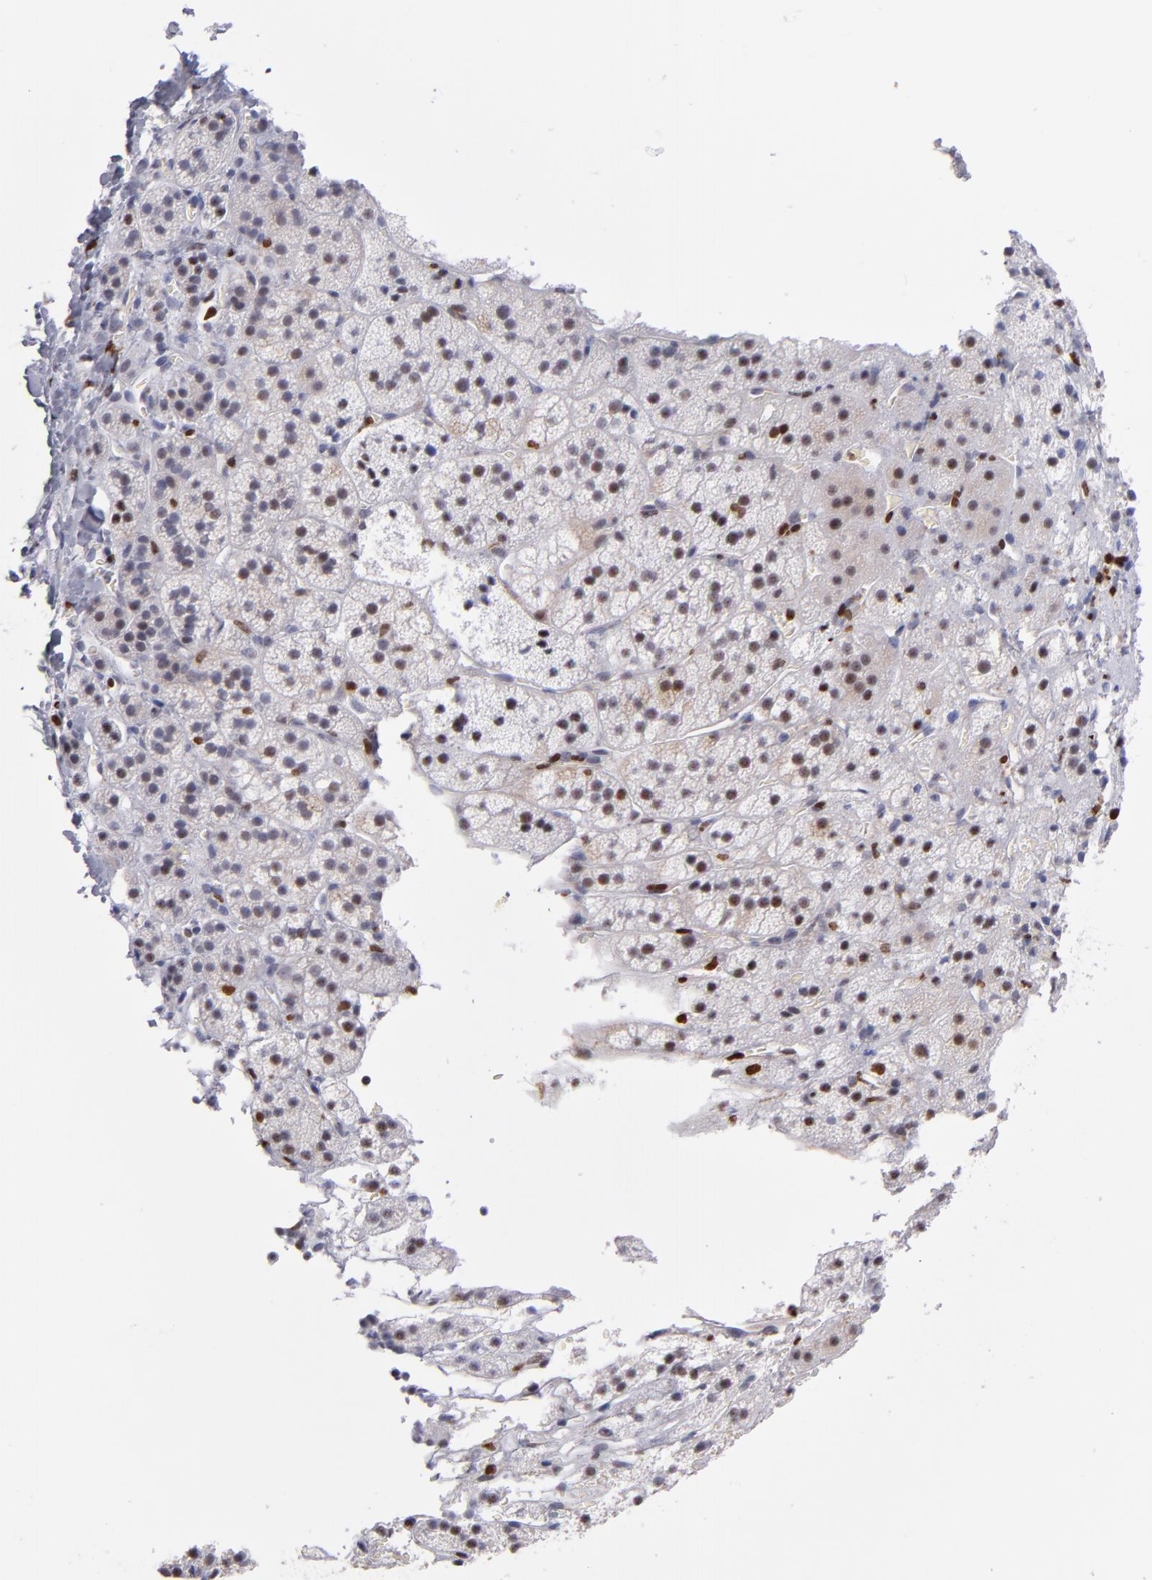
{"staining": {"intensity": "weak", "quantity": "25%-75%", "location": "nuclear"}, "tissue": "adrenal gland", "cell_type": "Glandular cells", "image_type": "normal", "snomed": [{"axis": "morphology", "description": "Normal tissue, NOS"}, {"axis": "topography", "description": "Adrenal gland"}], "caption": "IHC of benign human adrenal gland demonstrates low levels of weak nuclear staining in about 25%-75% of glandular cells.", "gene": "POLA1", "patient": {"sex": "female", "age": 44}}